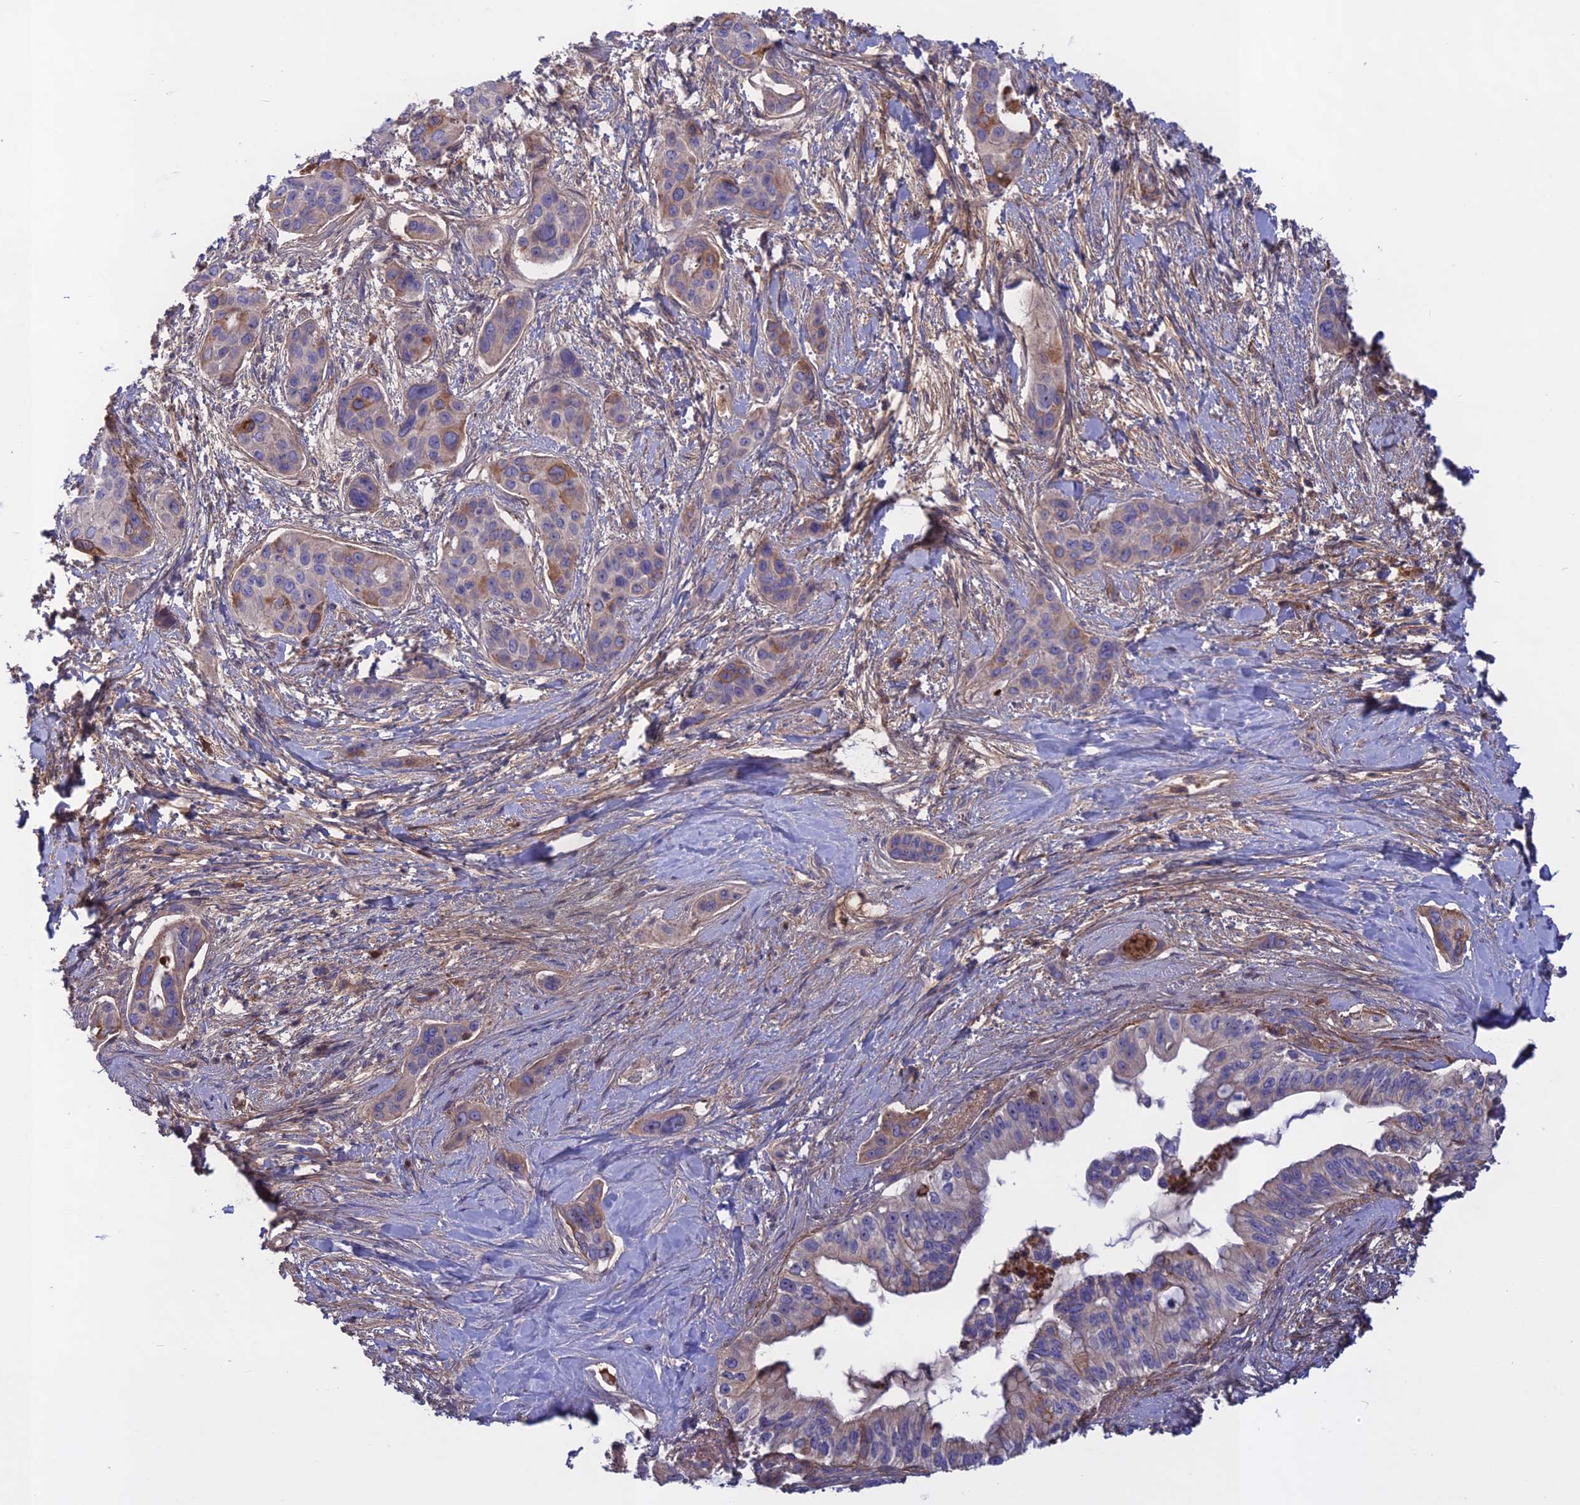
{"staining": {"intensity": "moderate", "quantity": "<25%", "location": "cytoplasmic/membranous"}, "tissue": "pancreatic cancer", "cell_type": "Tumor cells", "image_type": "cancer", "snomed": [{"axis": "morphology", "description": "Adenocarcinoma, NOS"}, {"axis": "topography", "description": "Pancreas"}], "caption": "Moderate cytoplasmic/membranous positivity is seen in approximately <25% of tumor cells in adenocarcinoma (pancreatic).", "gene": "ADO", "patient": {"sex": "male", "age": 72}}